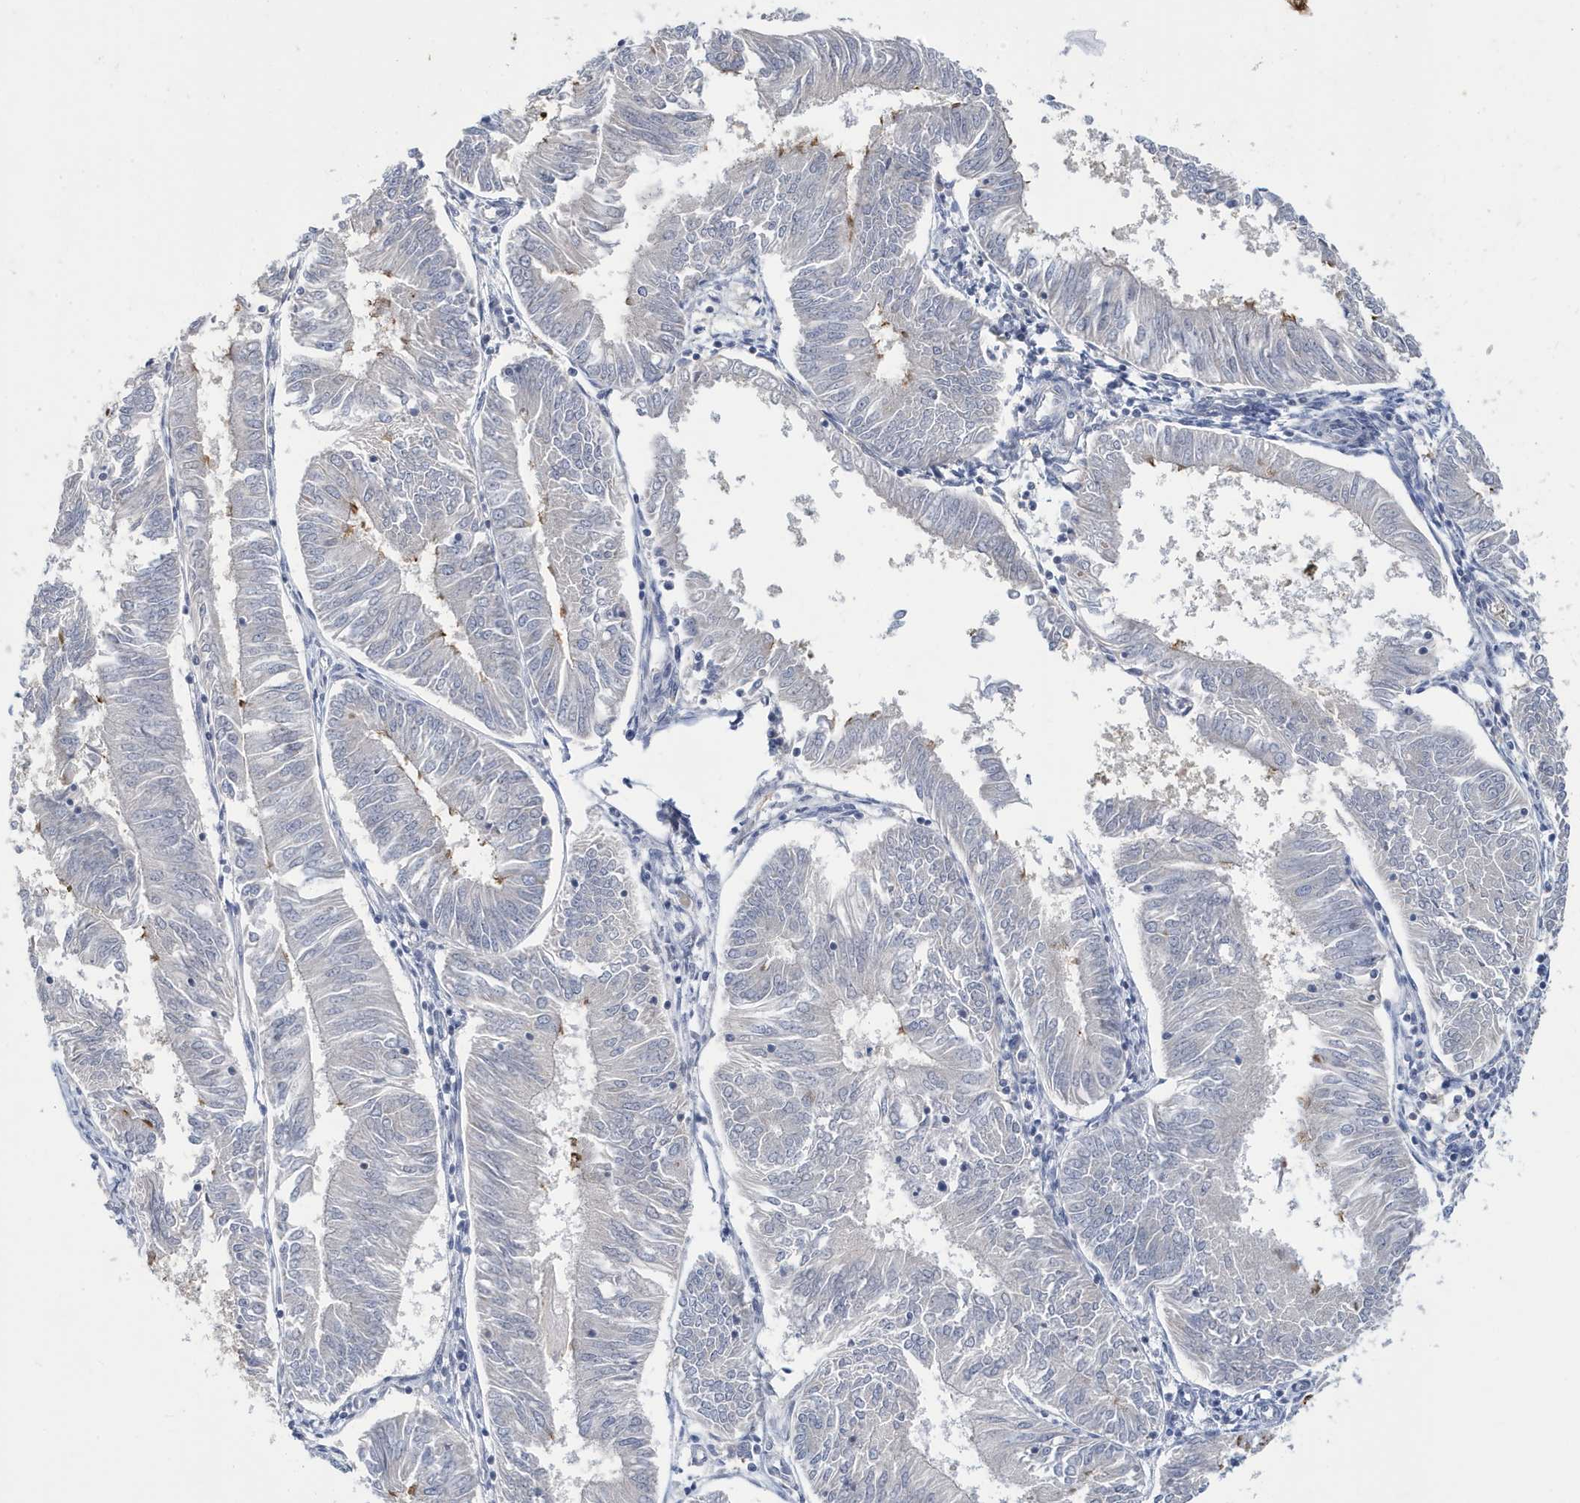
{"staining": {"intensity": "moderate", "quantity": "<25%", "location": "cytoplasmic/membranous"}, "tissue": "endometrial cancer", "cell_type": "Tumor cells", "image_type": "cancer", "snomed": [{"axis": "morphology", "description": "Adenocarcinoma, NOS"}, {"axis": "topography", "description": "Endometrium"}], "caption": "A brown stain shows moderate cytoplasmic/membranous positivity of a protein in human adenocarcinoma (endometrial) tumor cells.", "gene": "ZNF654", "patient": {"sex": "female", "age": 58}}